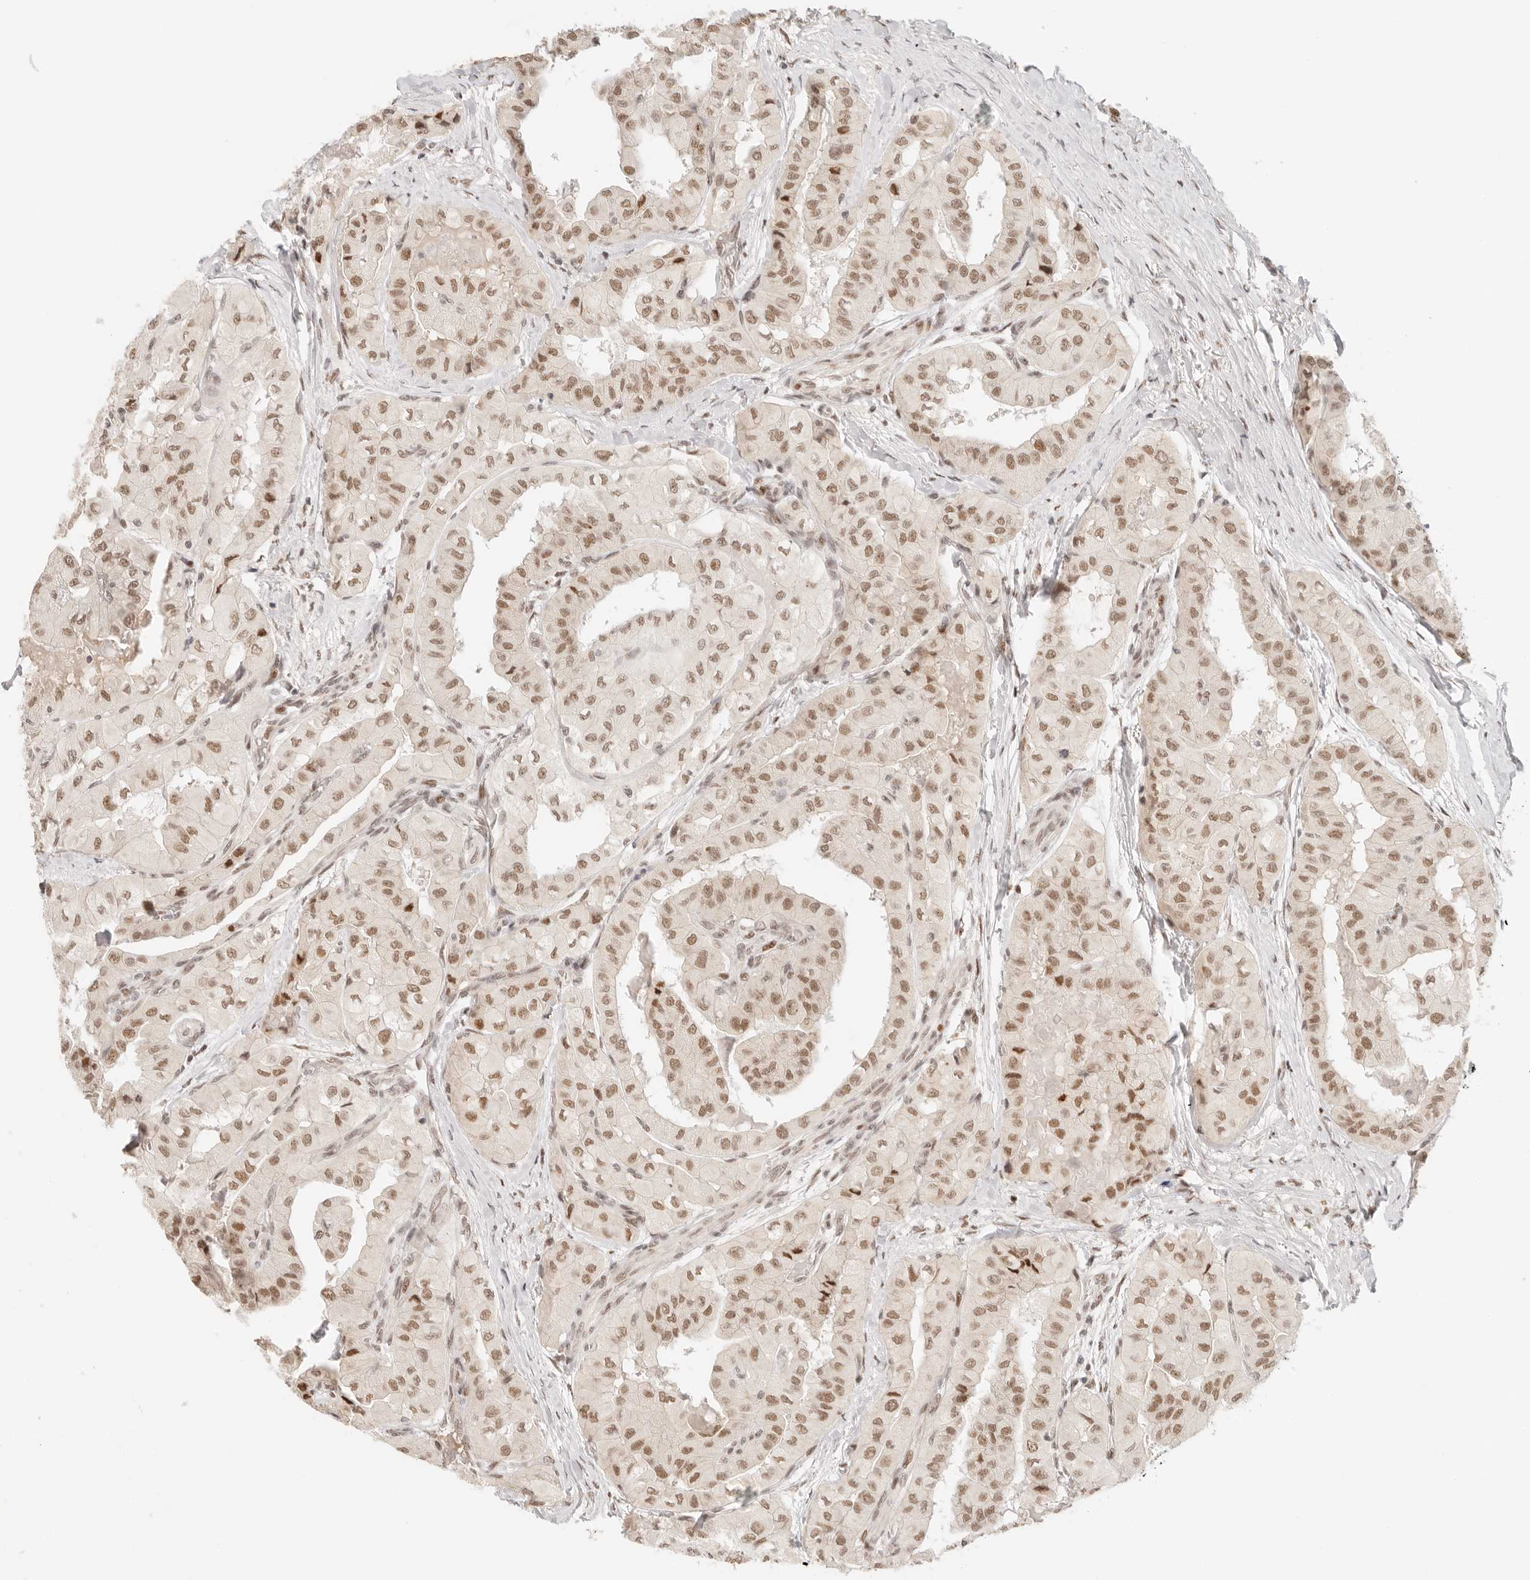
{"staining": {"intensity": "moderate", "quantity": ">75%", "location": "nuclear"}, "tissue": "thyroid cancer", "cell_type": "Tumor cells", "image_type": "cancer", "snomed": [{"axis": "morphology", "description": "Papillary adenocarcinoma, NOS"}, {"axis": "topography", "description": "Thyroid gland"}], "caption": "Protein staining by IHC displays moderate nuclear positivity in about >75% of tumor cells in papillary adenocarcinoma (thyroid). (brown staining indicates protein expression, while blue staining denotes nuclei).", "gene": "HOXC5", "patient": {"sex": "female", "age": 59}}